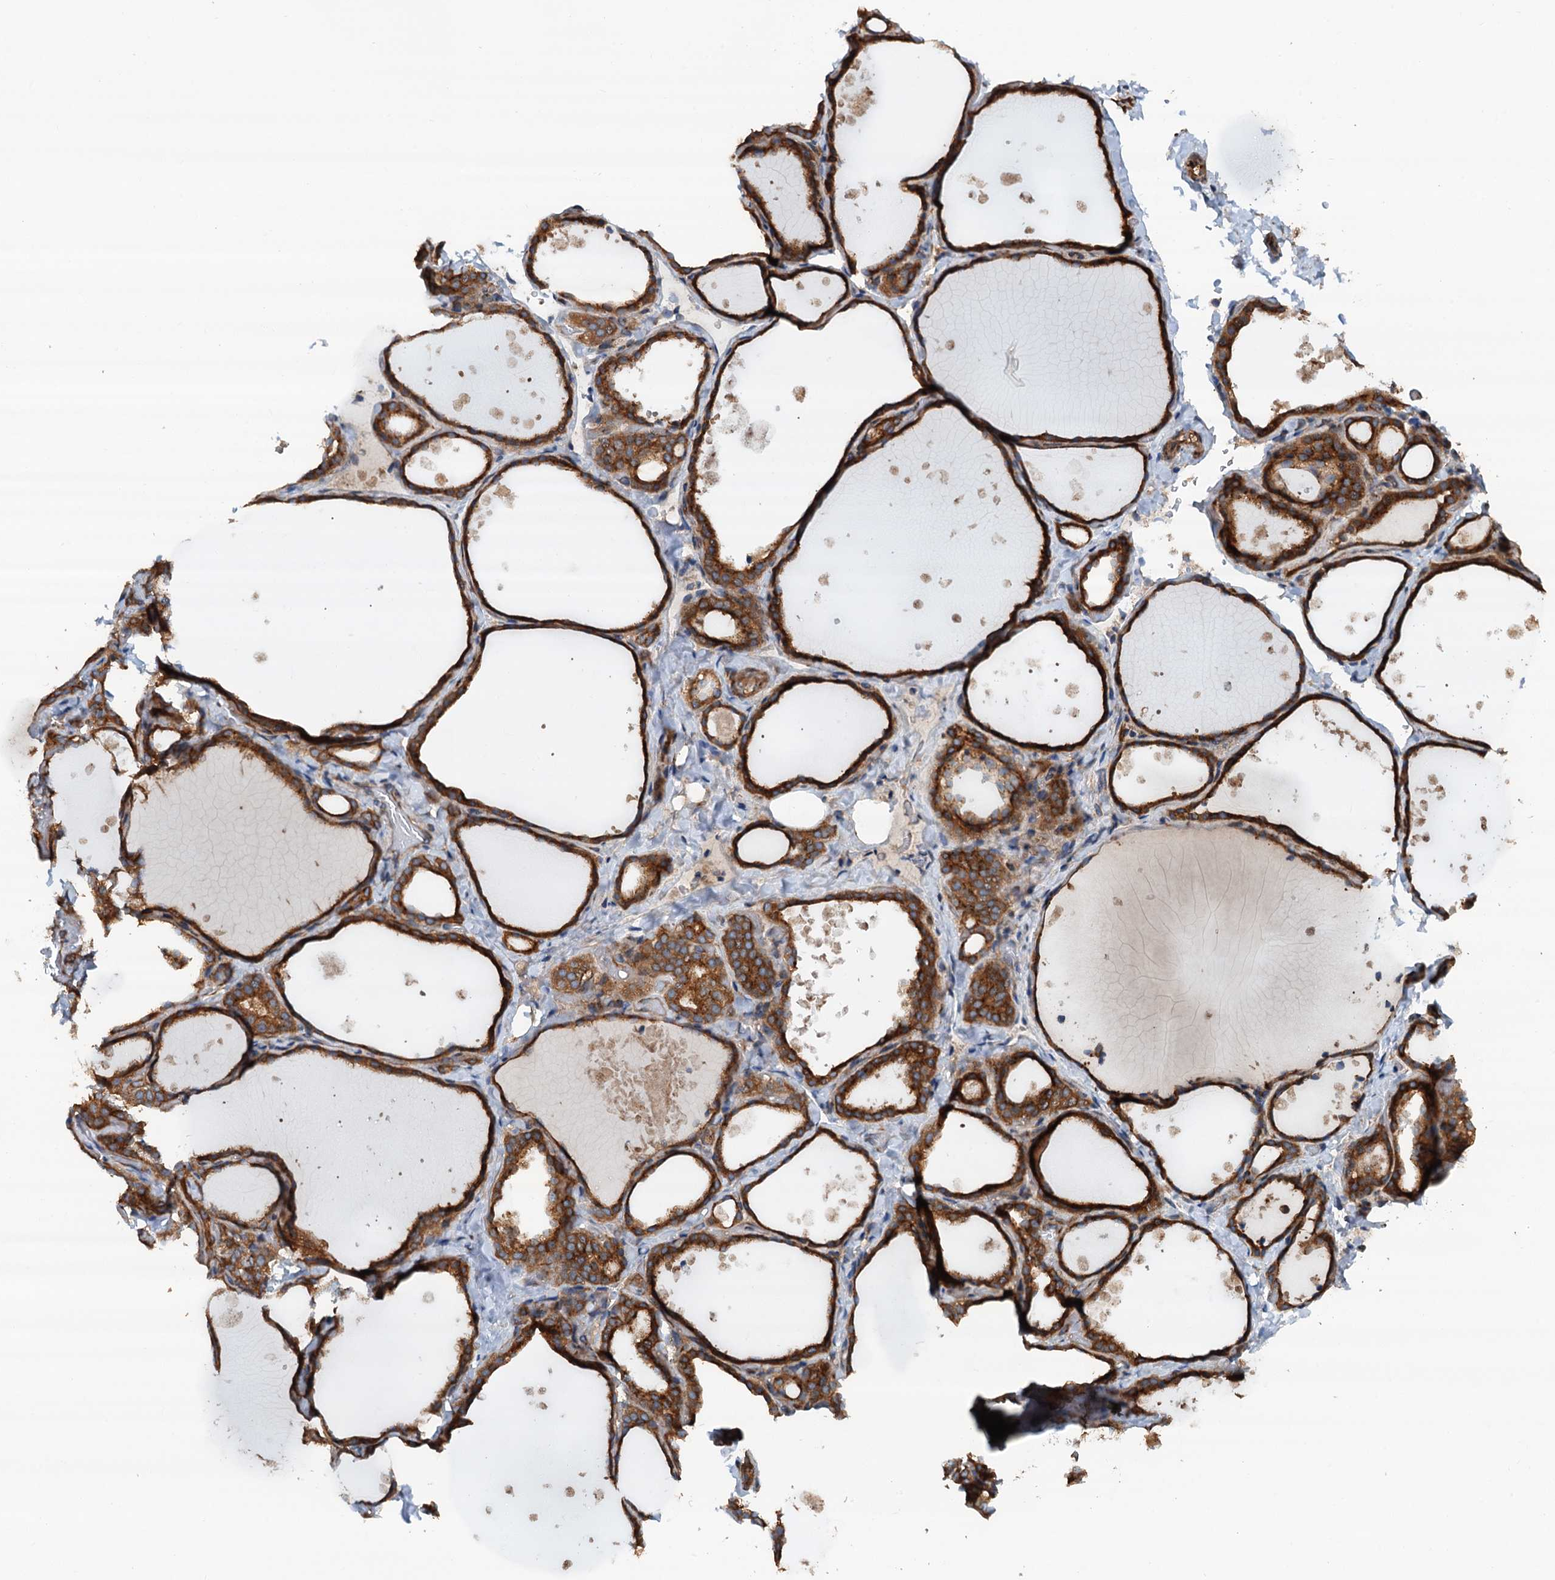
{"staining": {"intensity": "strong", "quantity": ">75%", "location": "cytoplasmic/membranous"}, "tissue": "thyroid gland", "cell_type": "Glandular cells", "image_type": "normal", "snomed": [{"axis": "morphology", "description": "Normal tissue, NOS"}, {"axis": "topography", "description": "Thyroid gland"}], "caption": "Glandular cells display high levels of strong cytoplasmic/membranous positivity in about >75% of cells in normal thyroid gland. The protein is shown in brown color, while the nuclei are stained blue.", "gene": "COG3", "patient": {"sex": "female", "age": 44}}